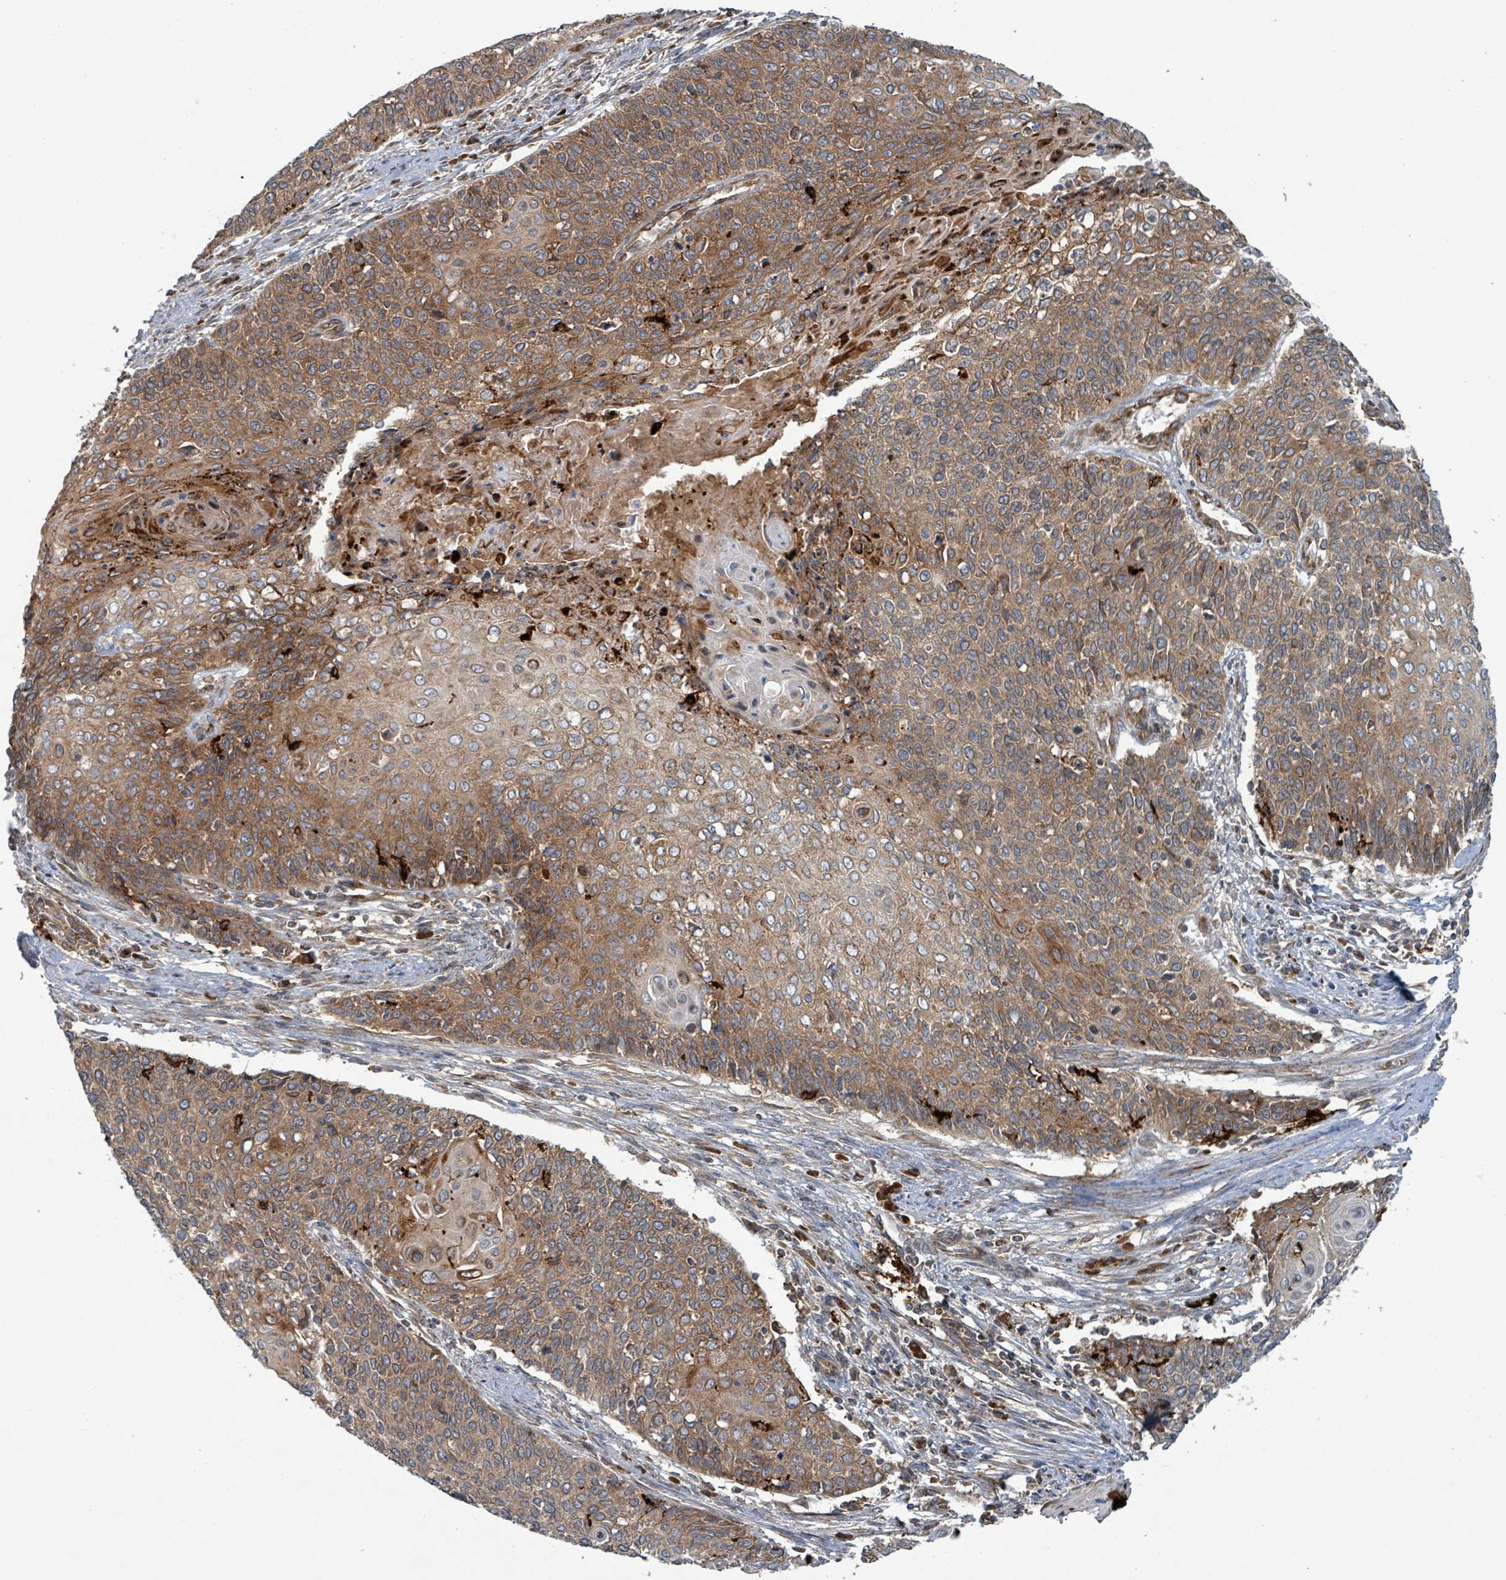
{"staining": {"intensity": "moderate", "quantity": ">75%", "location": "cytoplasmic/membranous"}, "tissue": "cervical cancer", "cell_type": "Tumor cells", "image_type": "cancer", "snomed": [{"axis": "morphology", "description": "Squamous cell carcinoma, NOS"}, {"axis": "topography", "description": "Cervix"}], "caption": "DAB immunohistochemical staining of cervical squamous cell carcinoma exhibits moderate cytoplasmic/membranous protein positivity in approximately >75% of tumor cells.", "gene": "OR51E1", "patient": {"sex": "female", "age": 39}}